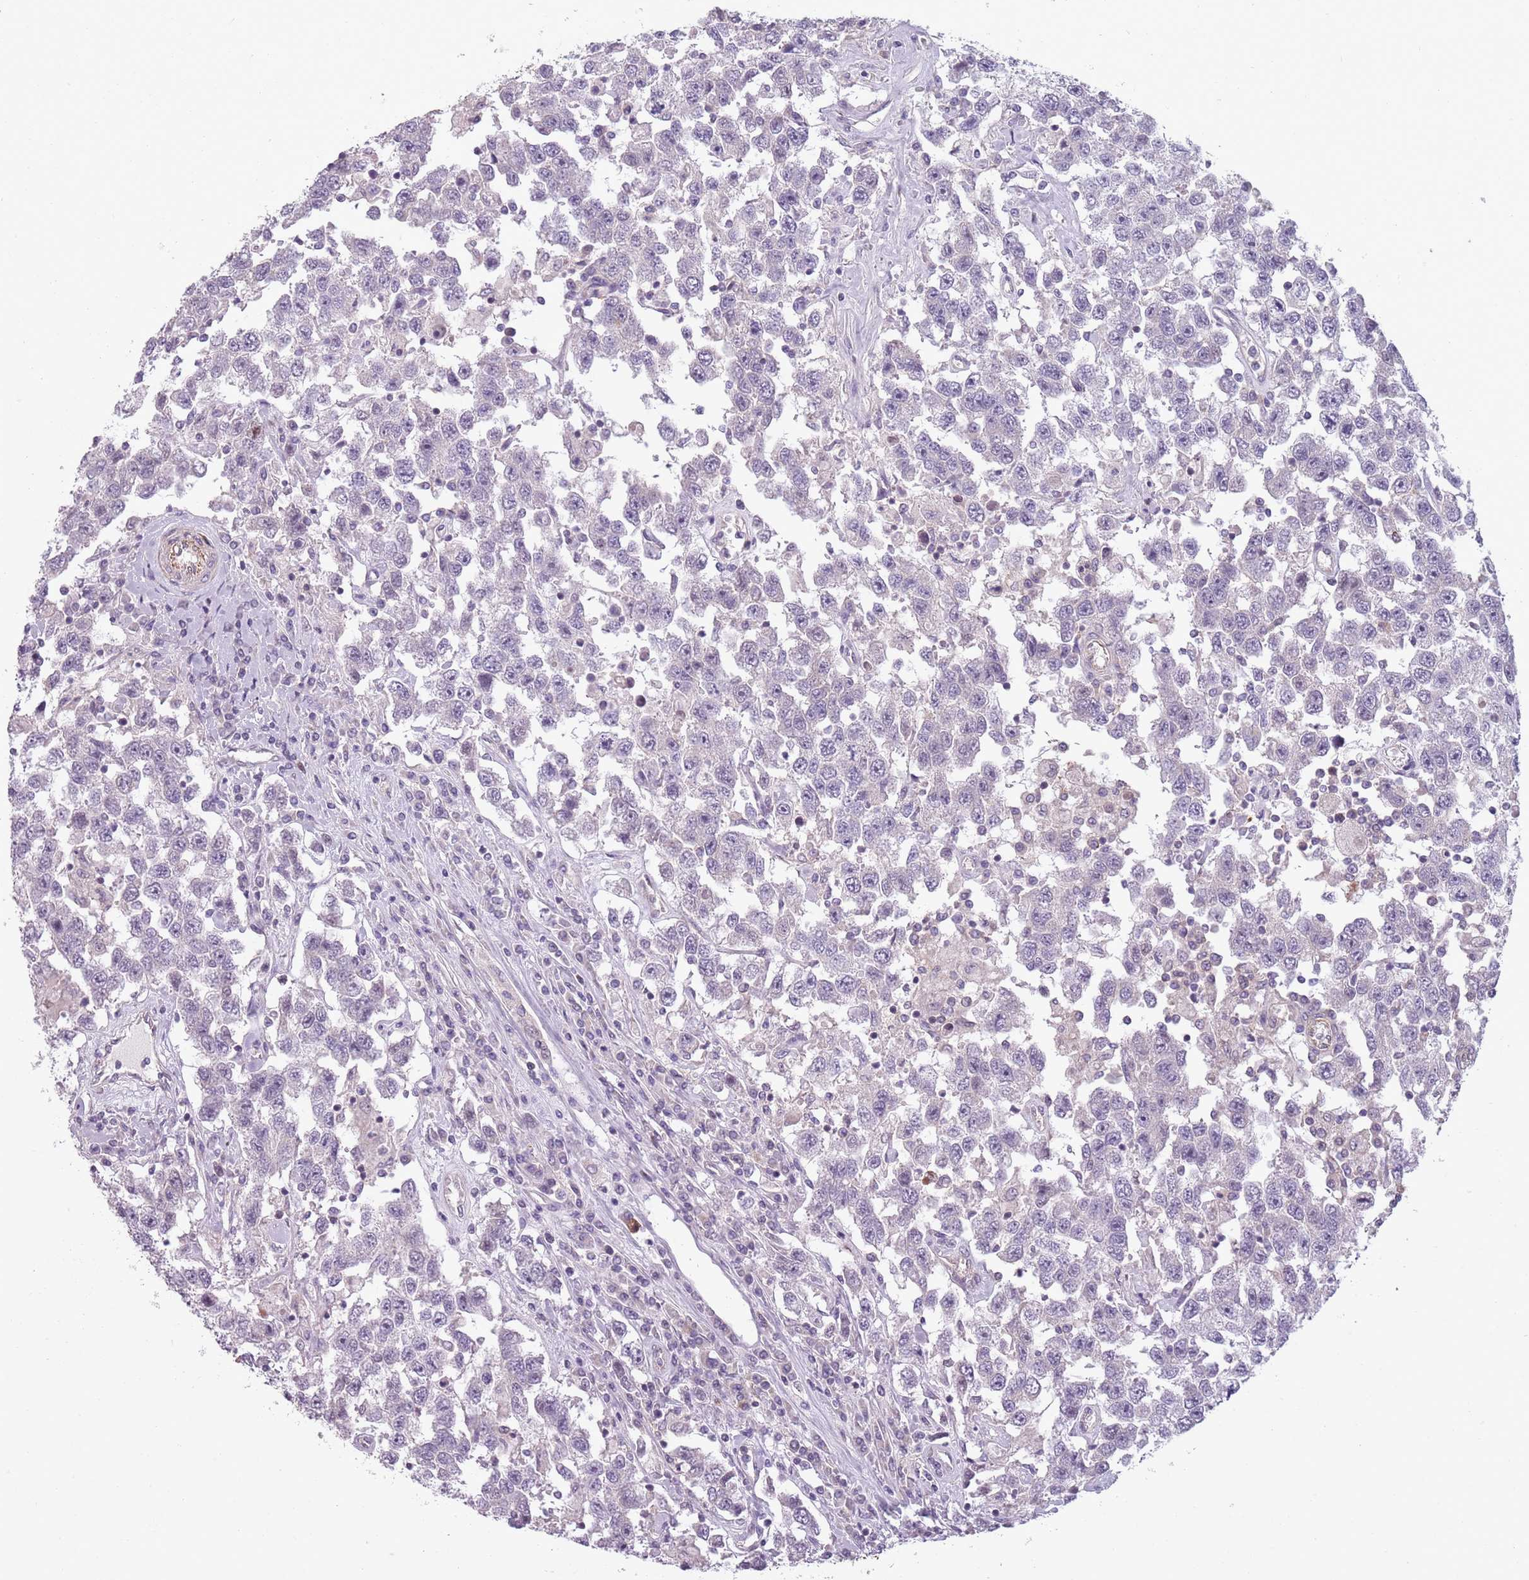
{"staining": {"intensity": "negative", "quantity": "none", "location": "none"}, "tissue": "testis cancer", "cell_type": "Tumor cells", "image_type": "cancer", "snomed": [{"axis": "morphology", "description": "Seminoma, NOS"}, {"axis": "topography", "description": "Testis"}], "caption": "This histopathology image is of testis cancer (seminoma) stained with immunohistochemistry (IHC) to label a protein in brown with the nuclei are counter-stained blue. There is no staining in tumor cells. (Brightfield microscopy of DAB immunohistochemistry (IHC) at high magnification).", "gene": "TLCD2", "patient": {"sex": "male", "age": 41}}